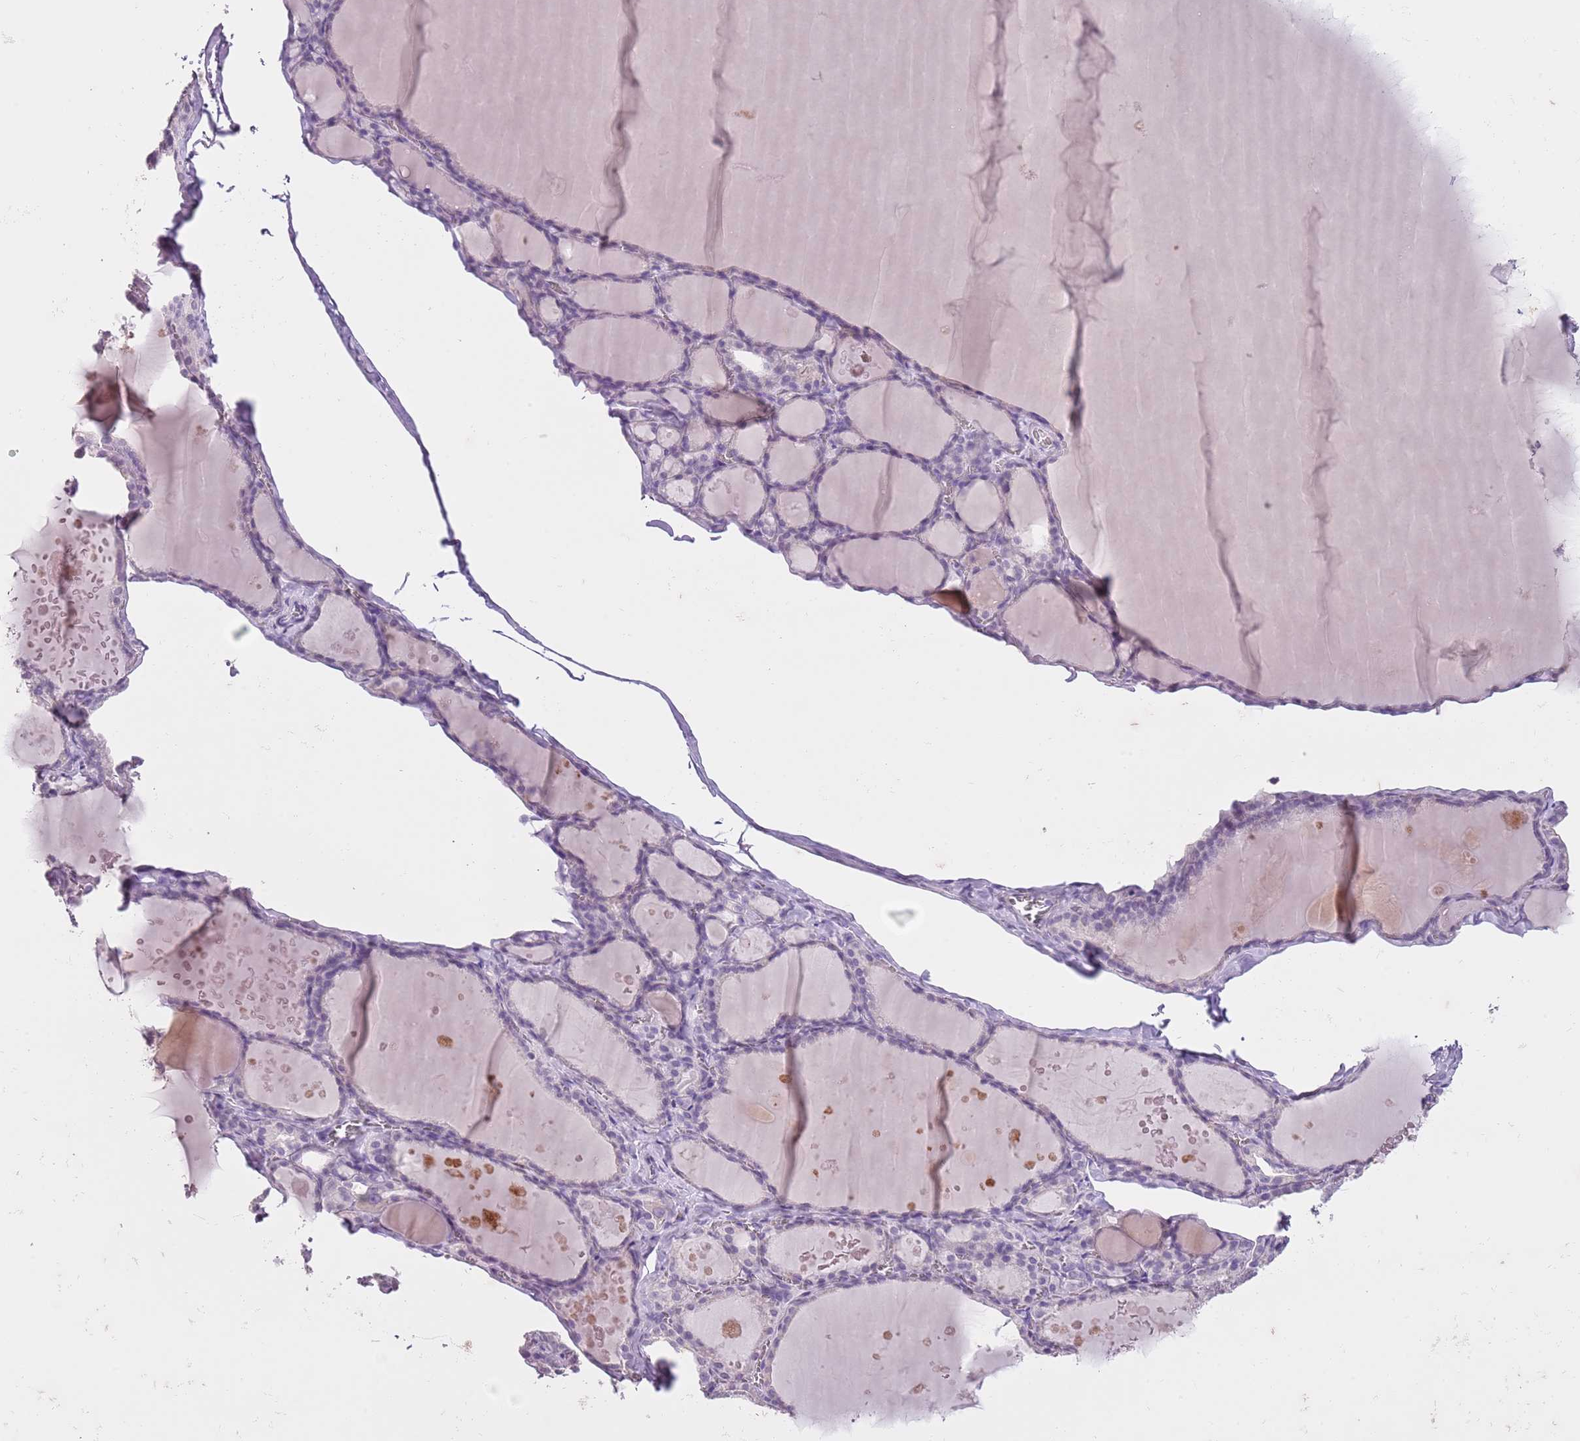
{"staining": {"intensity": "negative", "quantity": "none", "location": "none"}, "tissue": "thyroid gland", "cell_type": "Glandular cells", "image_type": "normal", "snomed": [{"axis": "morphology", "description": "Normal tissue, NOS"}, {"axis": "topography", "description": "Thyroid gland"}], "caption": "Immunohistochemistry of normal human thyroid gland shows no positivity in glandular cells.", "gene": "SLC35E3", "patient": {"sex": "male", "age": 56}}